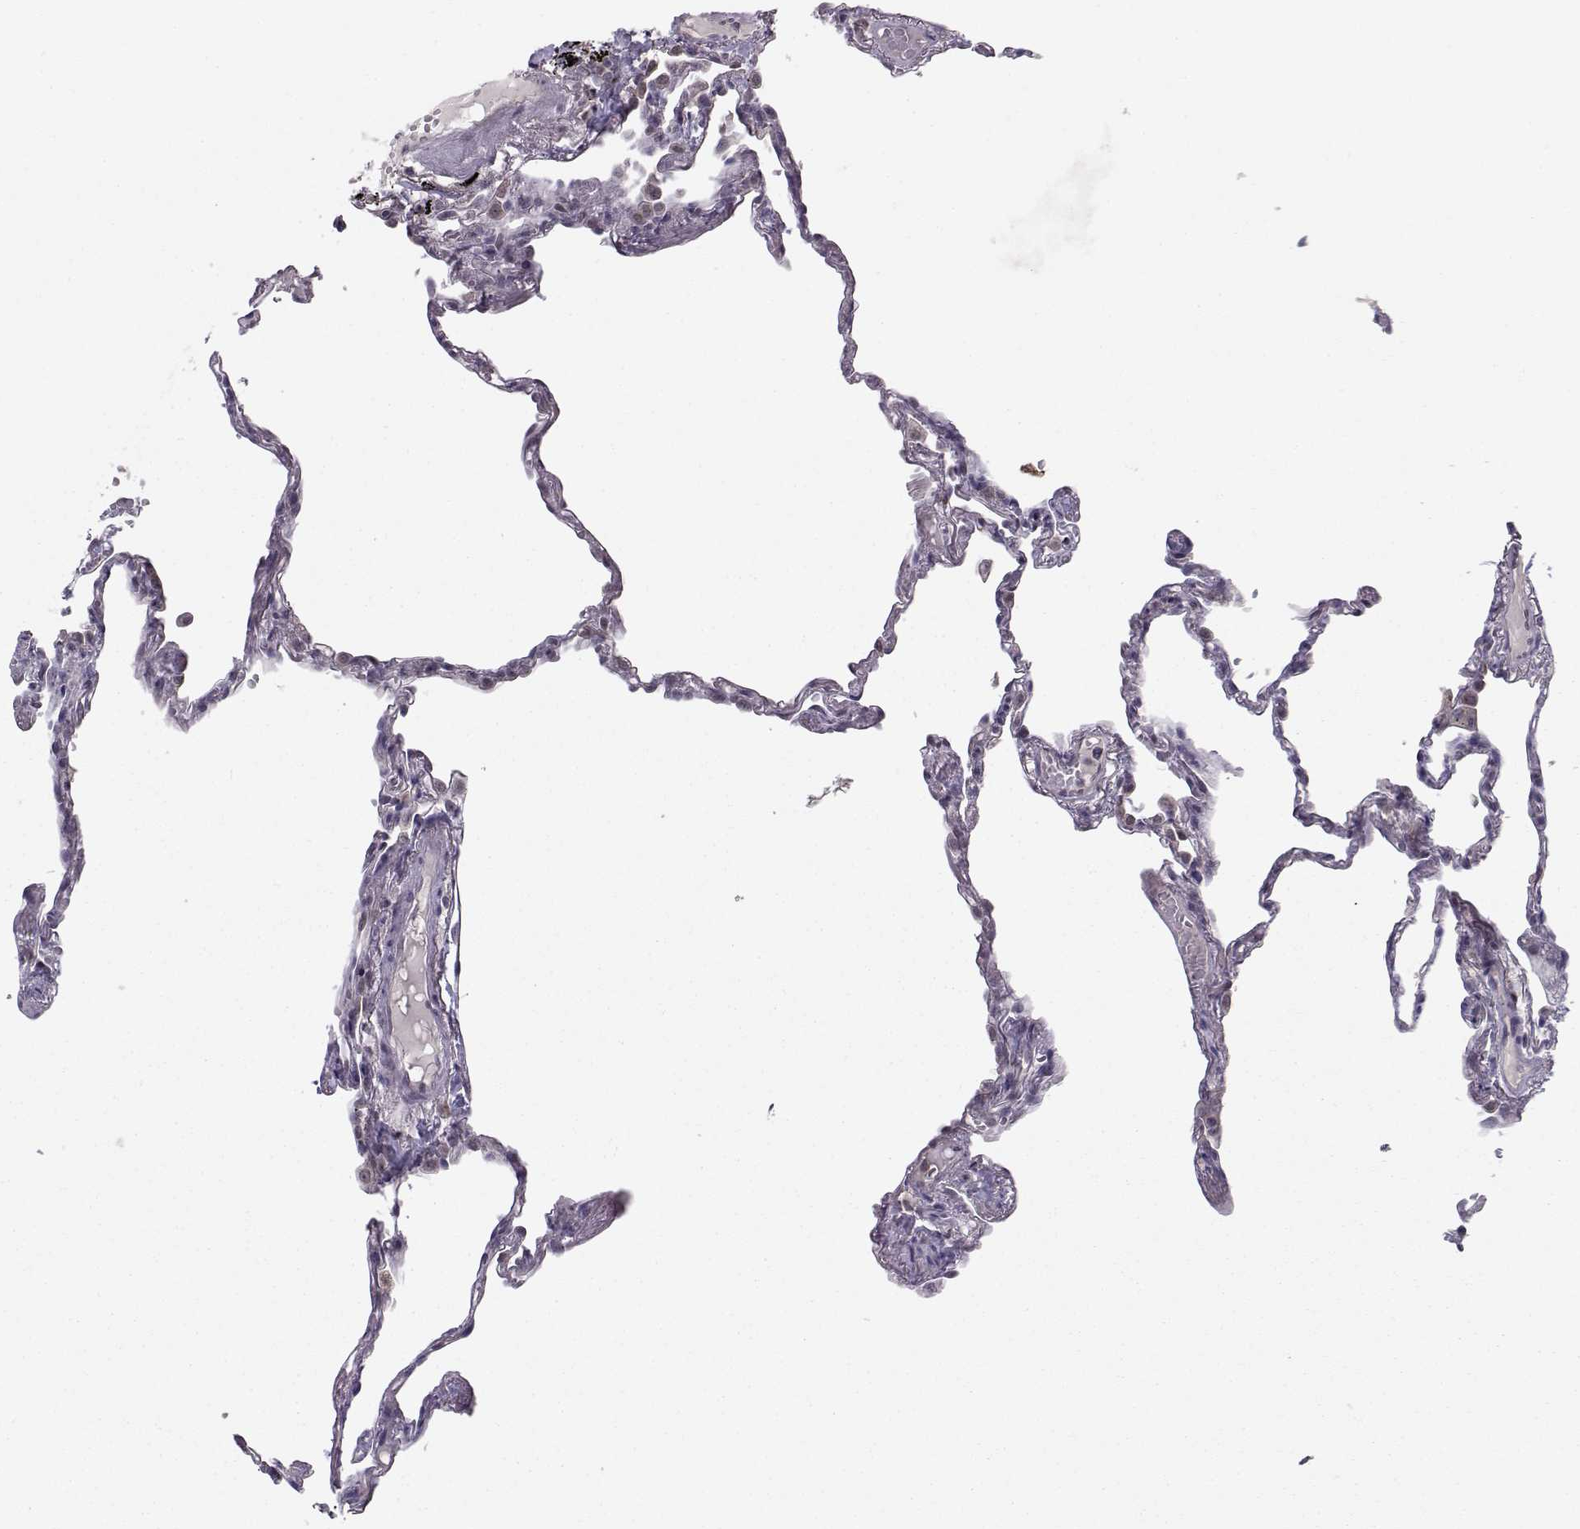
{"staining": {"intensity": "negative", "quantity": "none", "location": "none"}, "tissue": "lung", "cell_type": "Alveolar cells", "image_type": "normal", "snomed": [{"axis": "morphology", "description": "Normal tissue, NOS"}, {"axis": "topography", "description": "Lung"}], "caption": "IHC of benign lung reveals no staining in alveolar cells.", "gene": "KIF13B", "patient": {"sex": "male", "age": 78}}